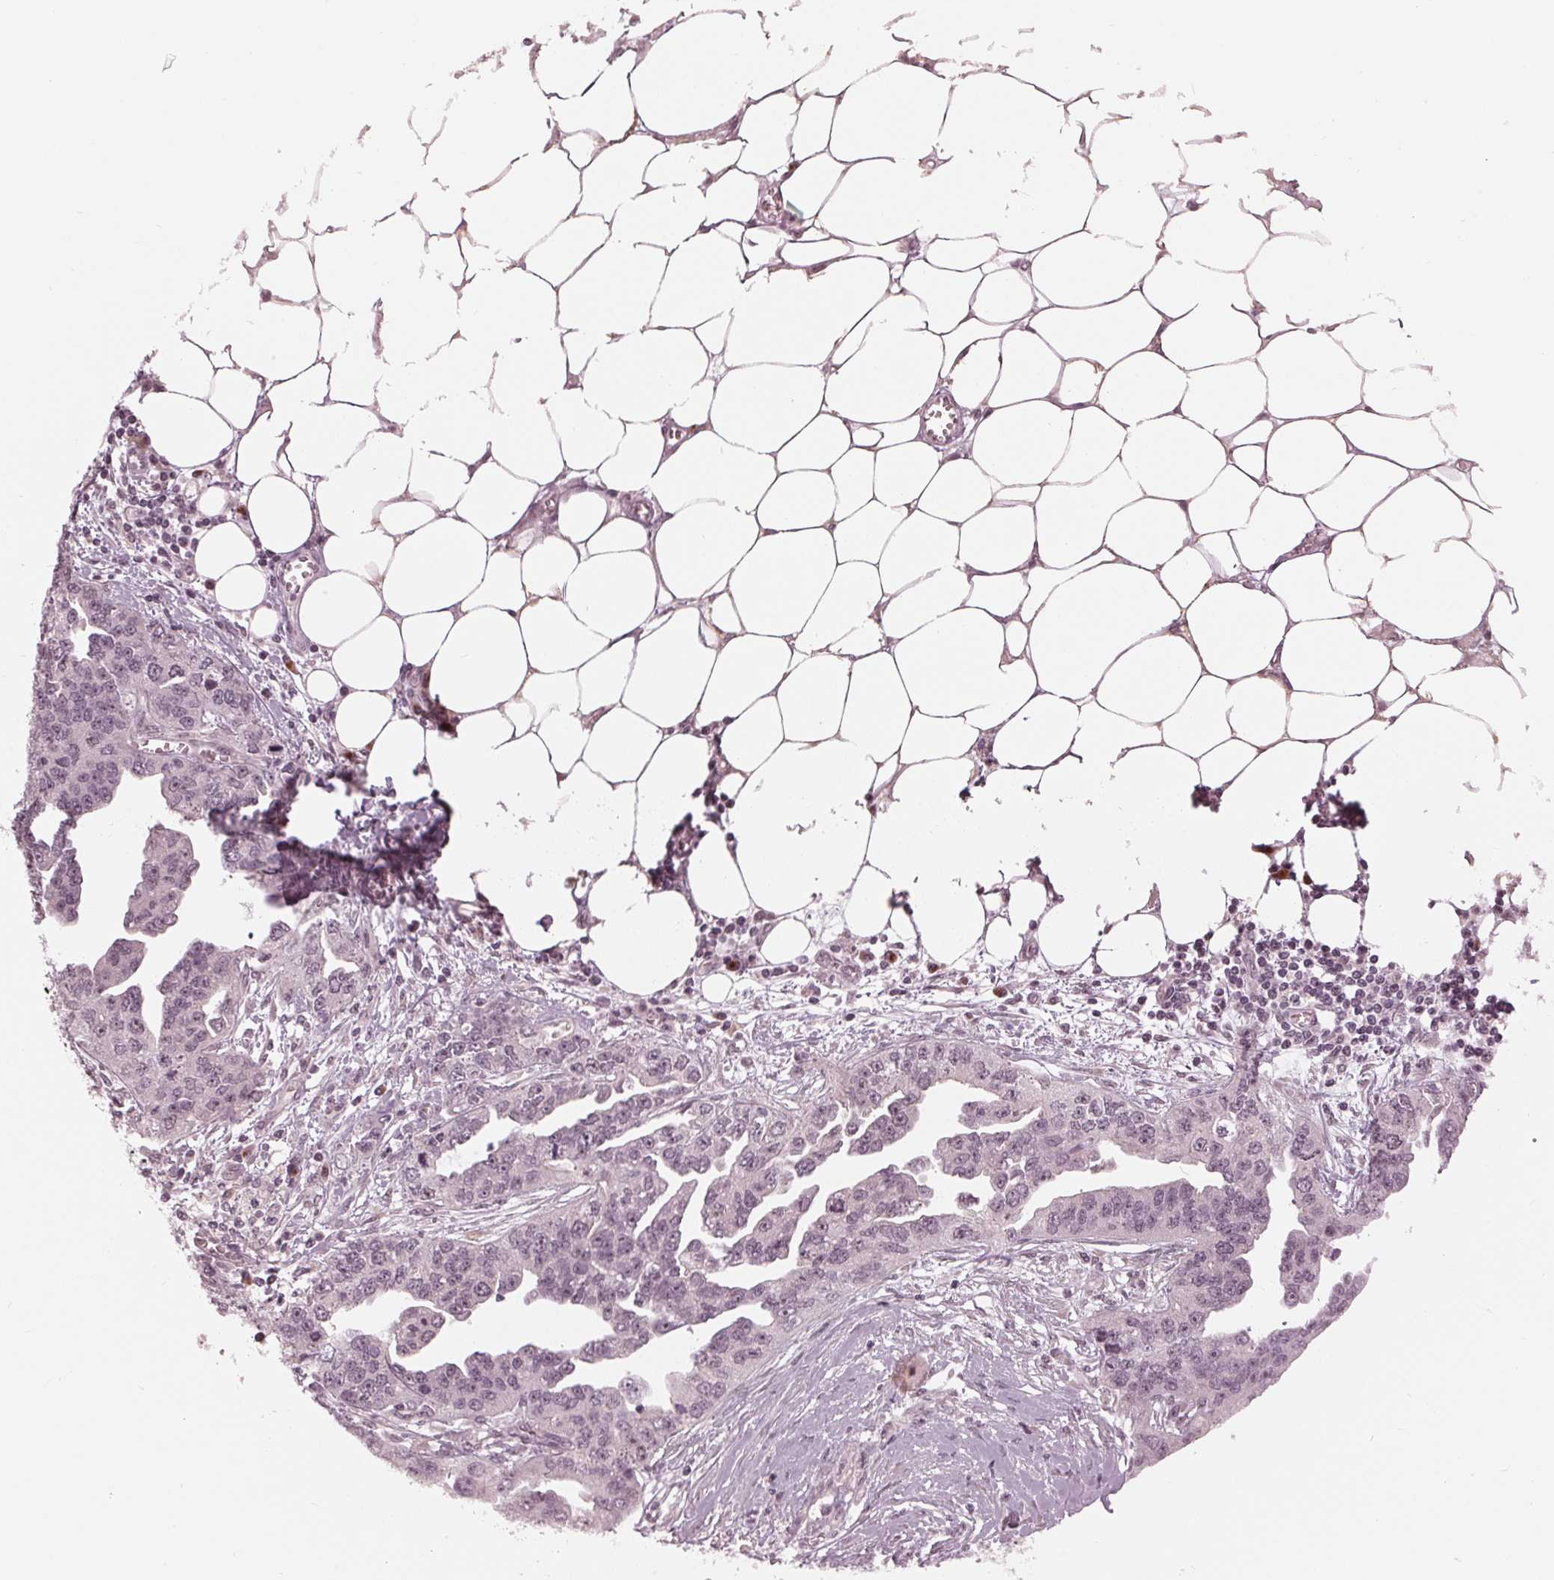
{"staining": {"intensity": "weak", "quantity": "<25%", "location": "nuclear"}, "tissue": "ovarian cancer", "cell_type": "Tumor cells", "image_type": "cancer", "snomed": [{"axis": "morphology", "description": "Cystadenocarcinoma, serous, NOS"}, {"axis": "topography", "description": "Ovary"}], "caption": "Tumor cells are negative for brown protein staining in ovarian cancer (serous cystadenocarcinoma).", "gene": "SLX4", "patient": {"sex": "female", "age": 75}}